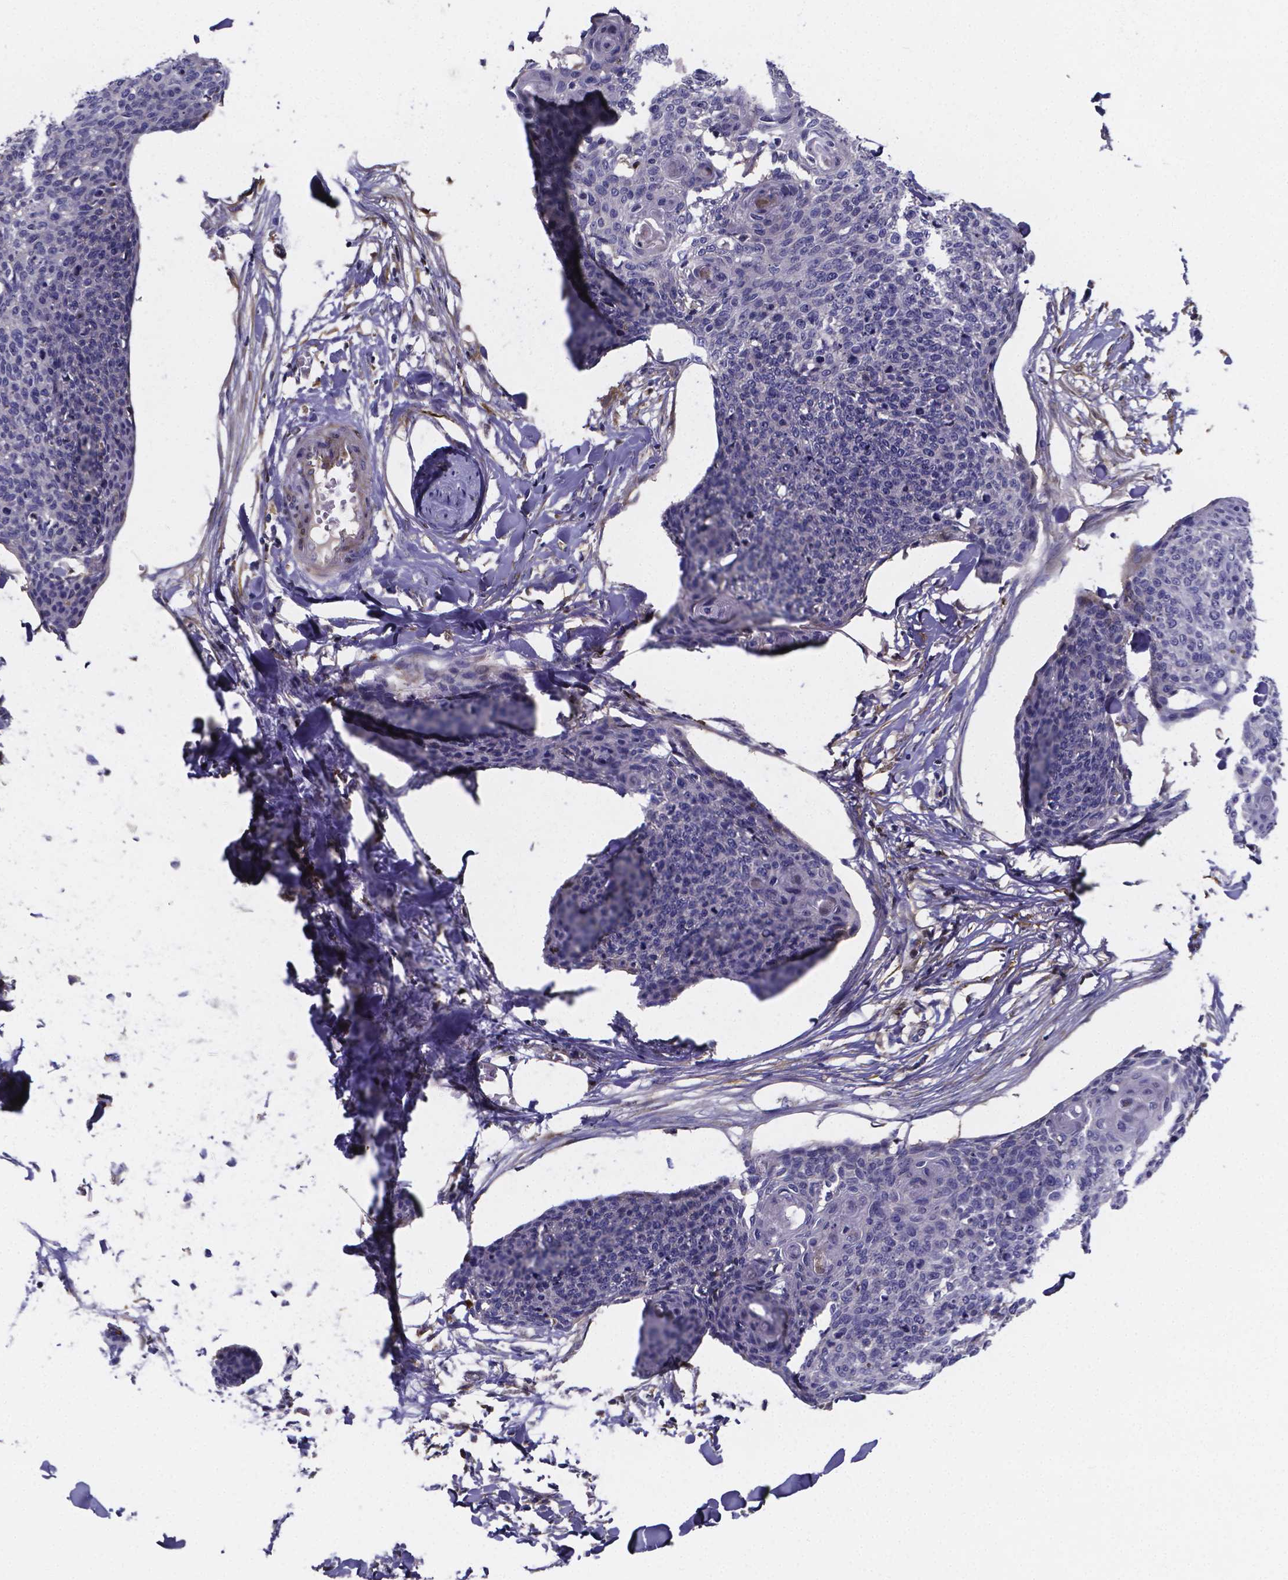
{"staining": {"intensity": "negative", "quantity": "none", "location": "none"}, "tissue": "skin cancer", "cell_type": "Tumor cells", "image_type": "cancer", "snomed": [{"axis": "morphology", "description": "Squamous cell carcinoma, NOS"}, {"axis": "topography", "description": "Skin"}, {"axis": "topography", "description": "Vulva"}], "caption": "DAB (3,3'-diaminobenzidine) immunohistochemical staining of skin cancer reveals no significant staining in tumor cells. (DAB (3,3'-diaminobenzidine) immunohistochemistry, high magnification).", "gene": "SFRP4", "patient": {"sex": "female", "age": 75}}